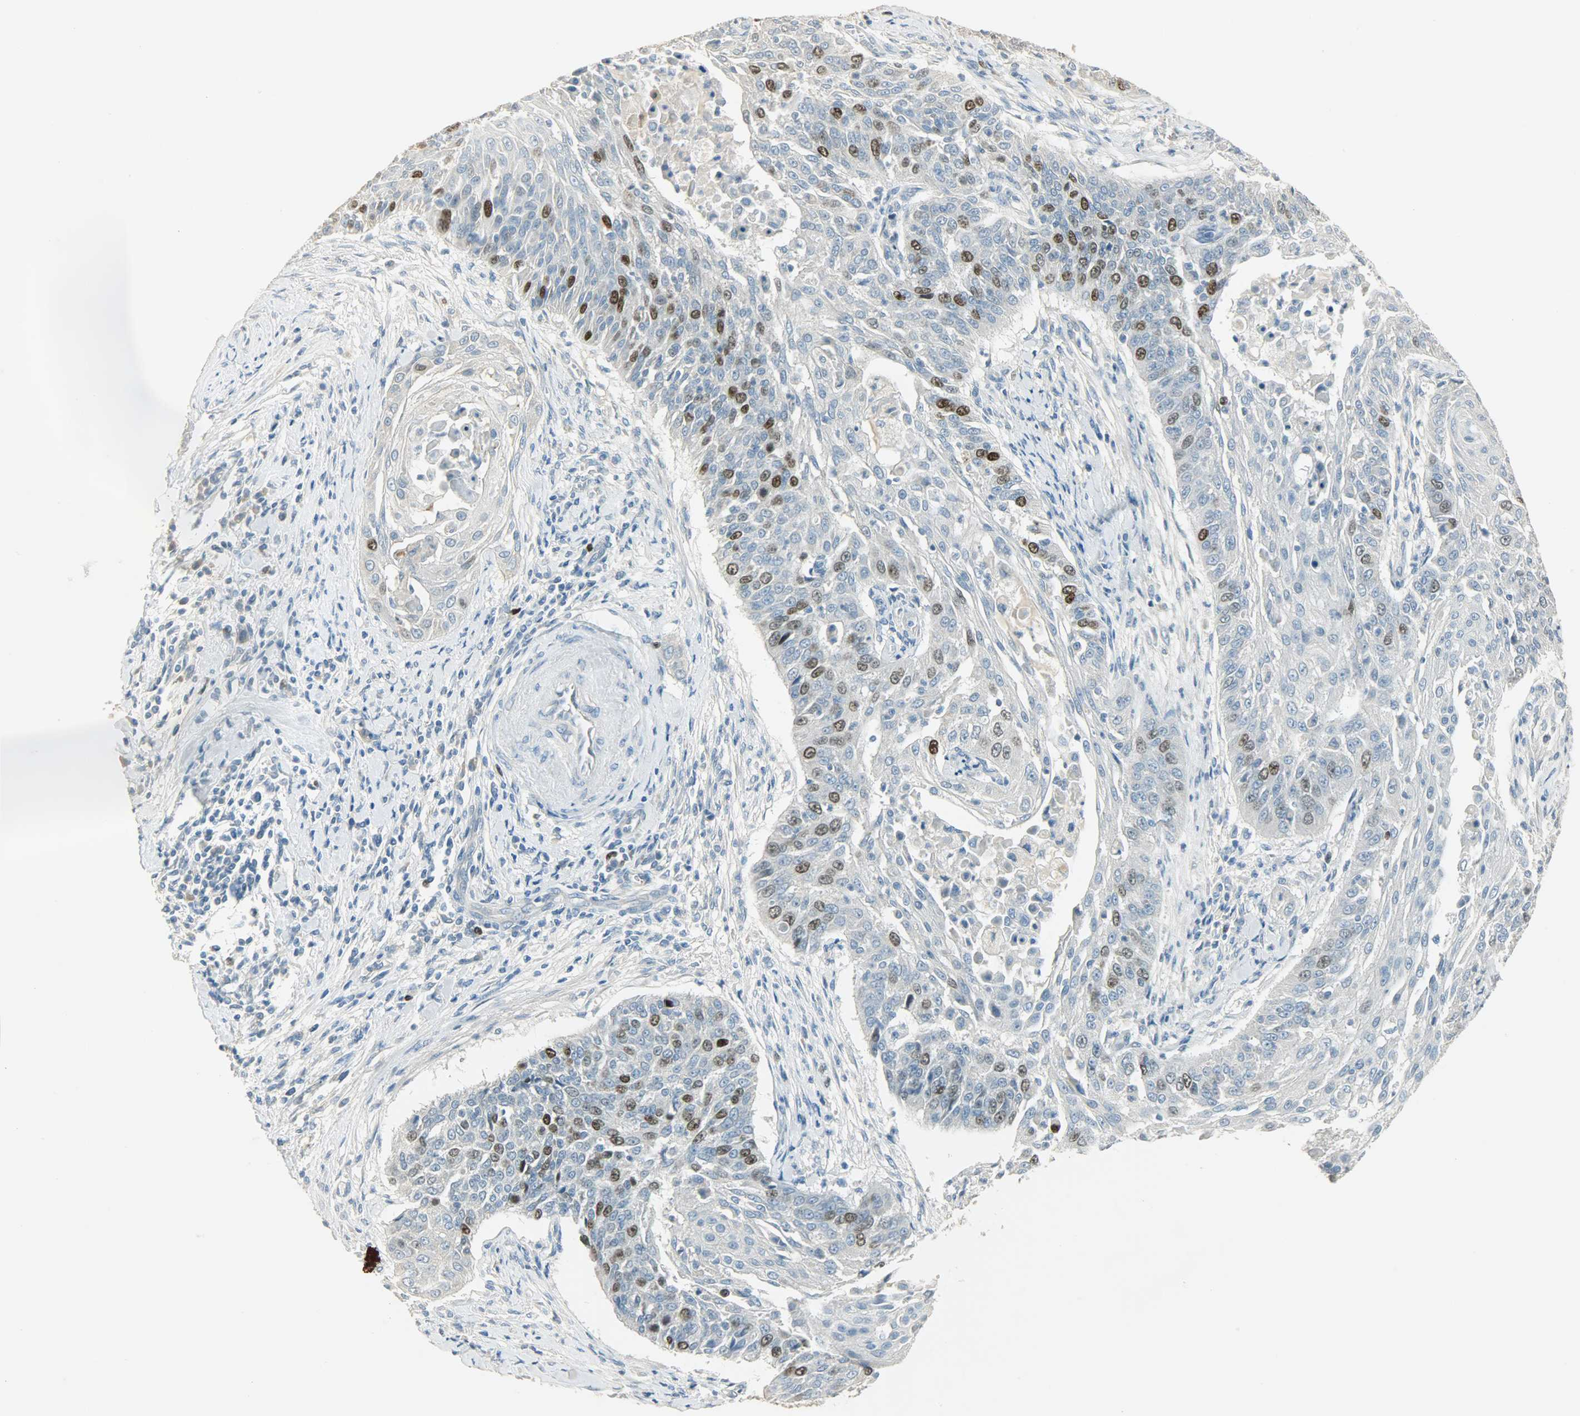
{"staining": {"intensity": "strong", "quantity": "<25%", "location": "nuclear"}, "tissue": "cervical cancer", "cell_type": "Tumor cells", "image_type": "cancer", "snomed": [{"axis": "morphology", "description": "Squamous cell carcinoma, NOS"}, {"axis": "topography", "description": "Cervix"}], "caption": "An IHC photomicrograph of tumor tissue is shown. Protein staining in brown labels strong nuclear positivity in cervical squamous cell carcinoma within tumor cells. (Stains: DAB in brown, nuclei in blue, Microscopy: brightfield microscopy at high magnification).", "gene": "TPX2", "patient": {"sex": "female", "age": 33}}